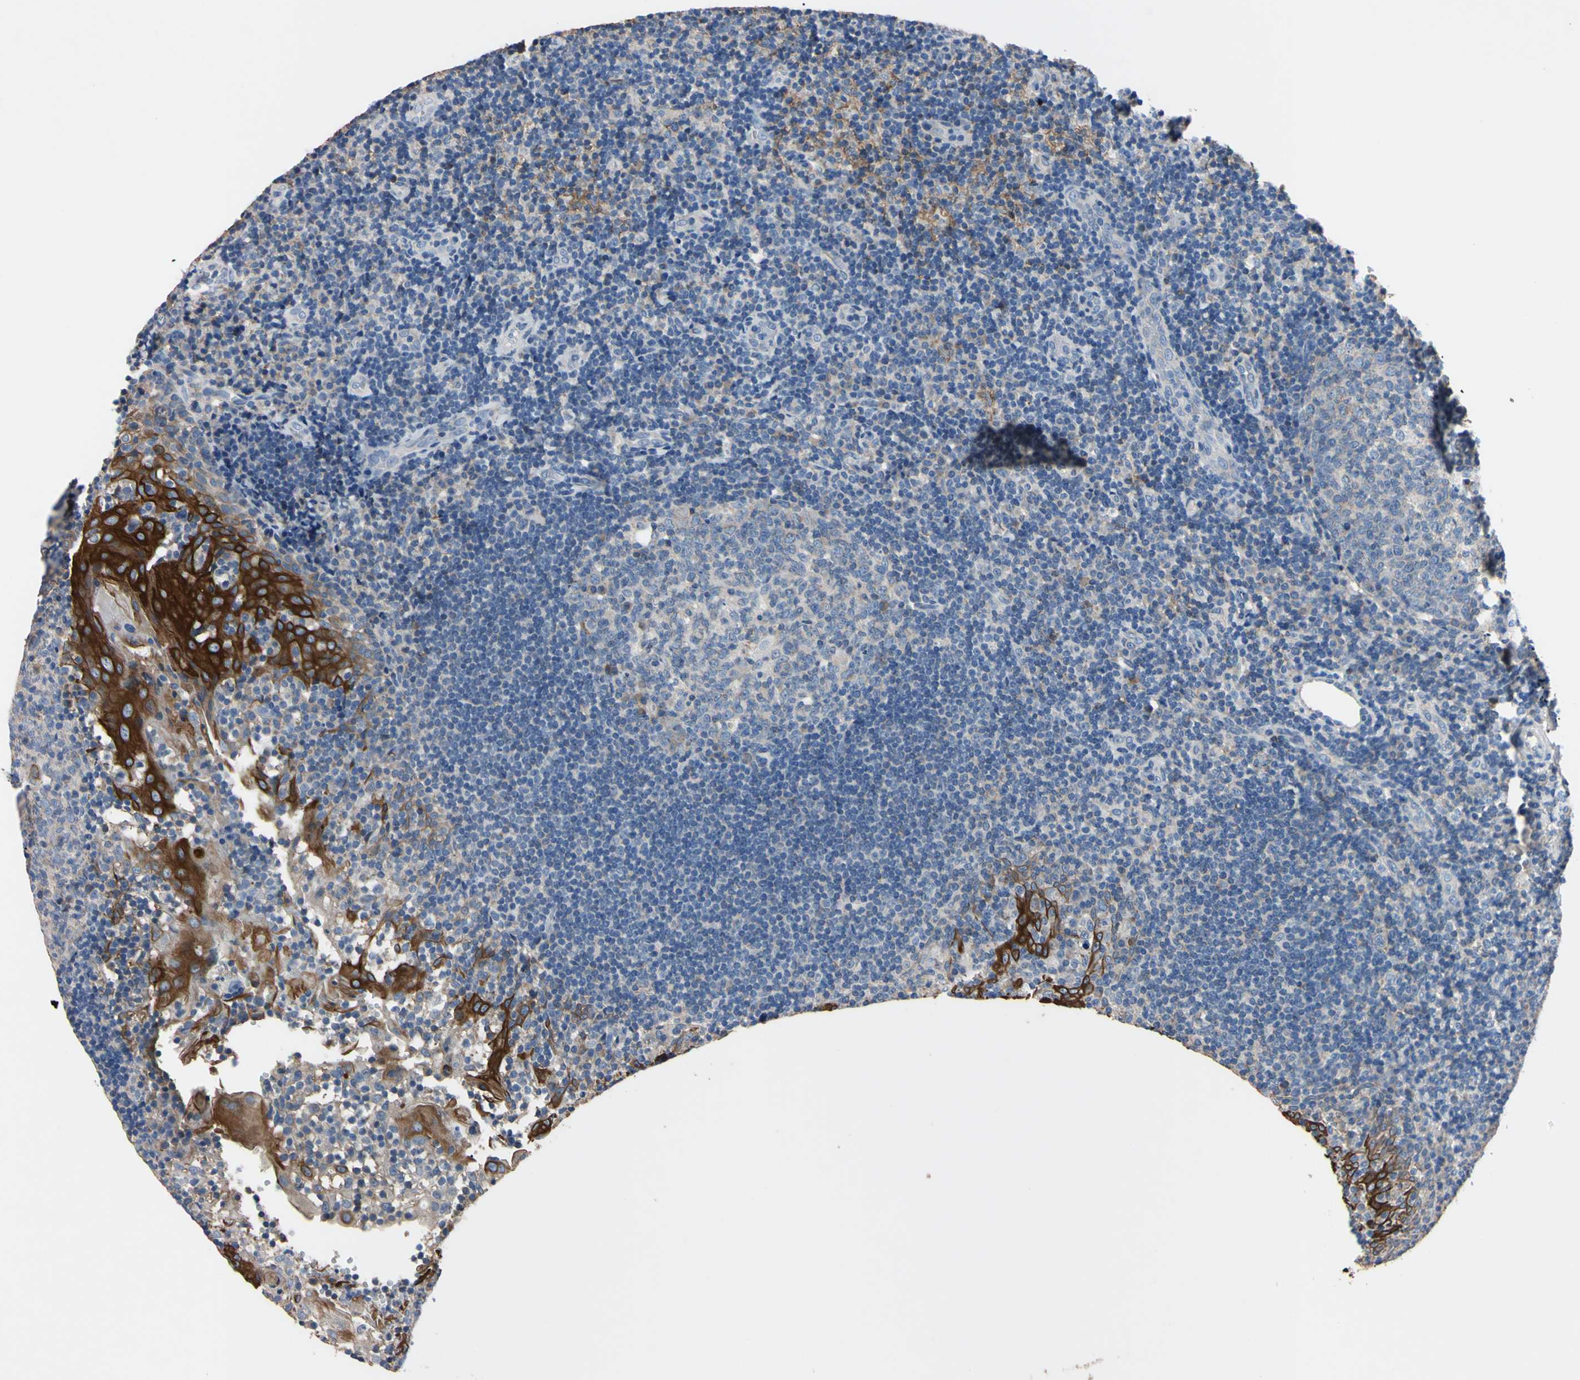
{"staining": {"intensity": "negative", "quantity": "none", "location": "none"}, "tissue": "tonsil", "cell_type": "Germinal center cells", "image_type": "normal", "snomed": [{"axis": "morphology", "description": "Normal tissue, NOS"}, {"axis": "topography", "description": "Tonsil"}], "caption": "The histopathology image reveals no staining of germinal center cells in normal tonsil.", "gene": "PNKD", "patient": {"sex": "female", "age": 40}}